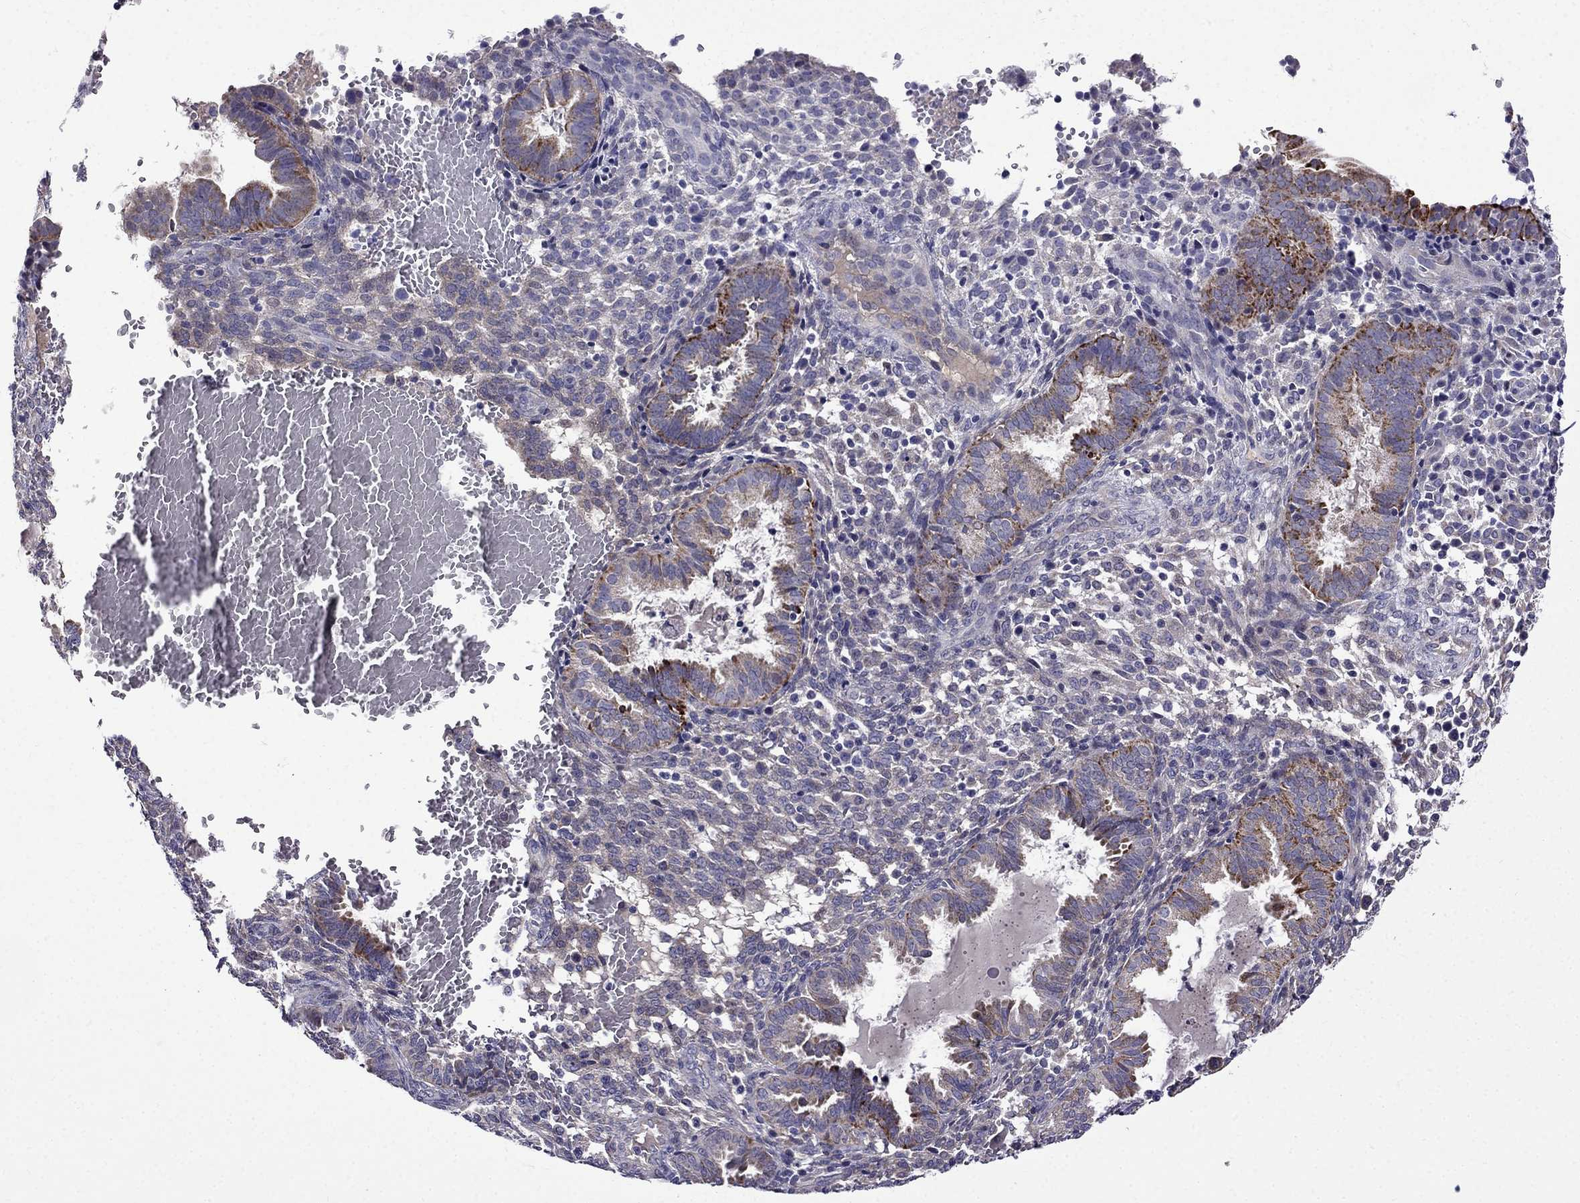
{"staining": {"intensity": "negative", "quantity": "none", "location": "none"}, "tissue": "endometrium", "cell_type": "Cells in endometrial stroma", "image_type": "normal", "snomed": [{"axis": "morphology", "description": "Normal tissue, NOS"}, {"axis": "topography", "description": "Endometrium"}], "caption": "The histopathology image reveals no significant staining in cells in endometrial stroma of endometrium.", "gene": "PI16", "patient": {"sex": "female", "age": 42}}